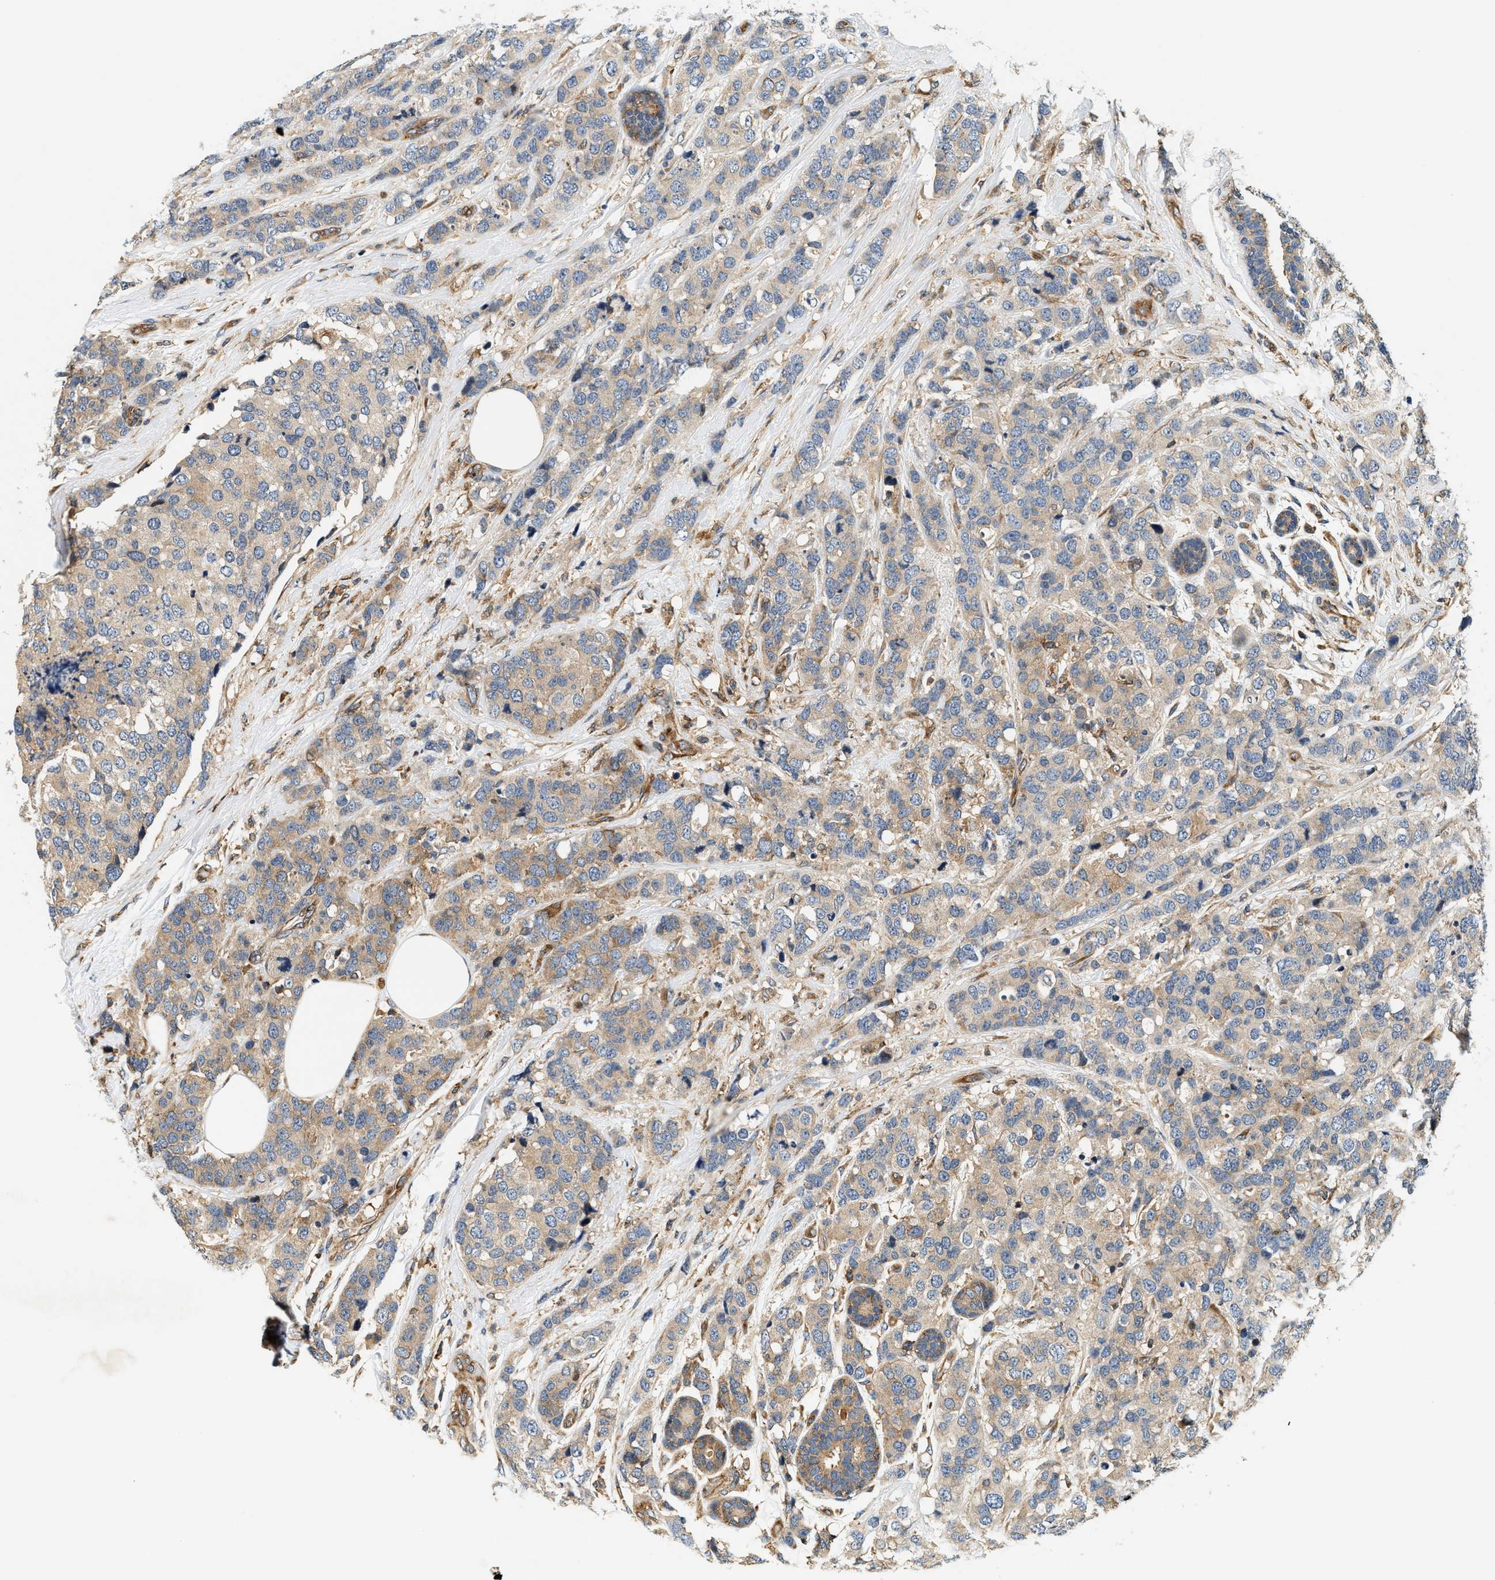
{"staining": {"intensity": "weak", "quantity": "25%-75%", "location": "cytoplasmic/membranous"}, "tissue": "breast cancer", "cell_type": "Tumor cells", "image_type": "cancer", "snomed": [{"axis": "morphology", "description": "Lobular carcinoma"}, {"axis": "topography", "description": "Breast"}], "caption": "A high-resolution micrograph shows immunohistochemistry (IHC) staining of breast lobular carcinoma, which reveals weak cytoplasmic/membranous expression in about 25%-75% of tumor cells.", "gene": "SAMD9", "patient": {"sex": "female", "age": 59}}